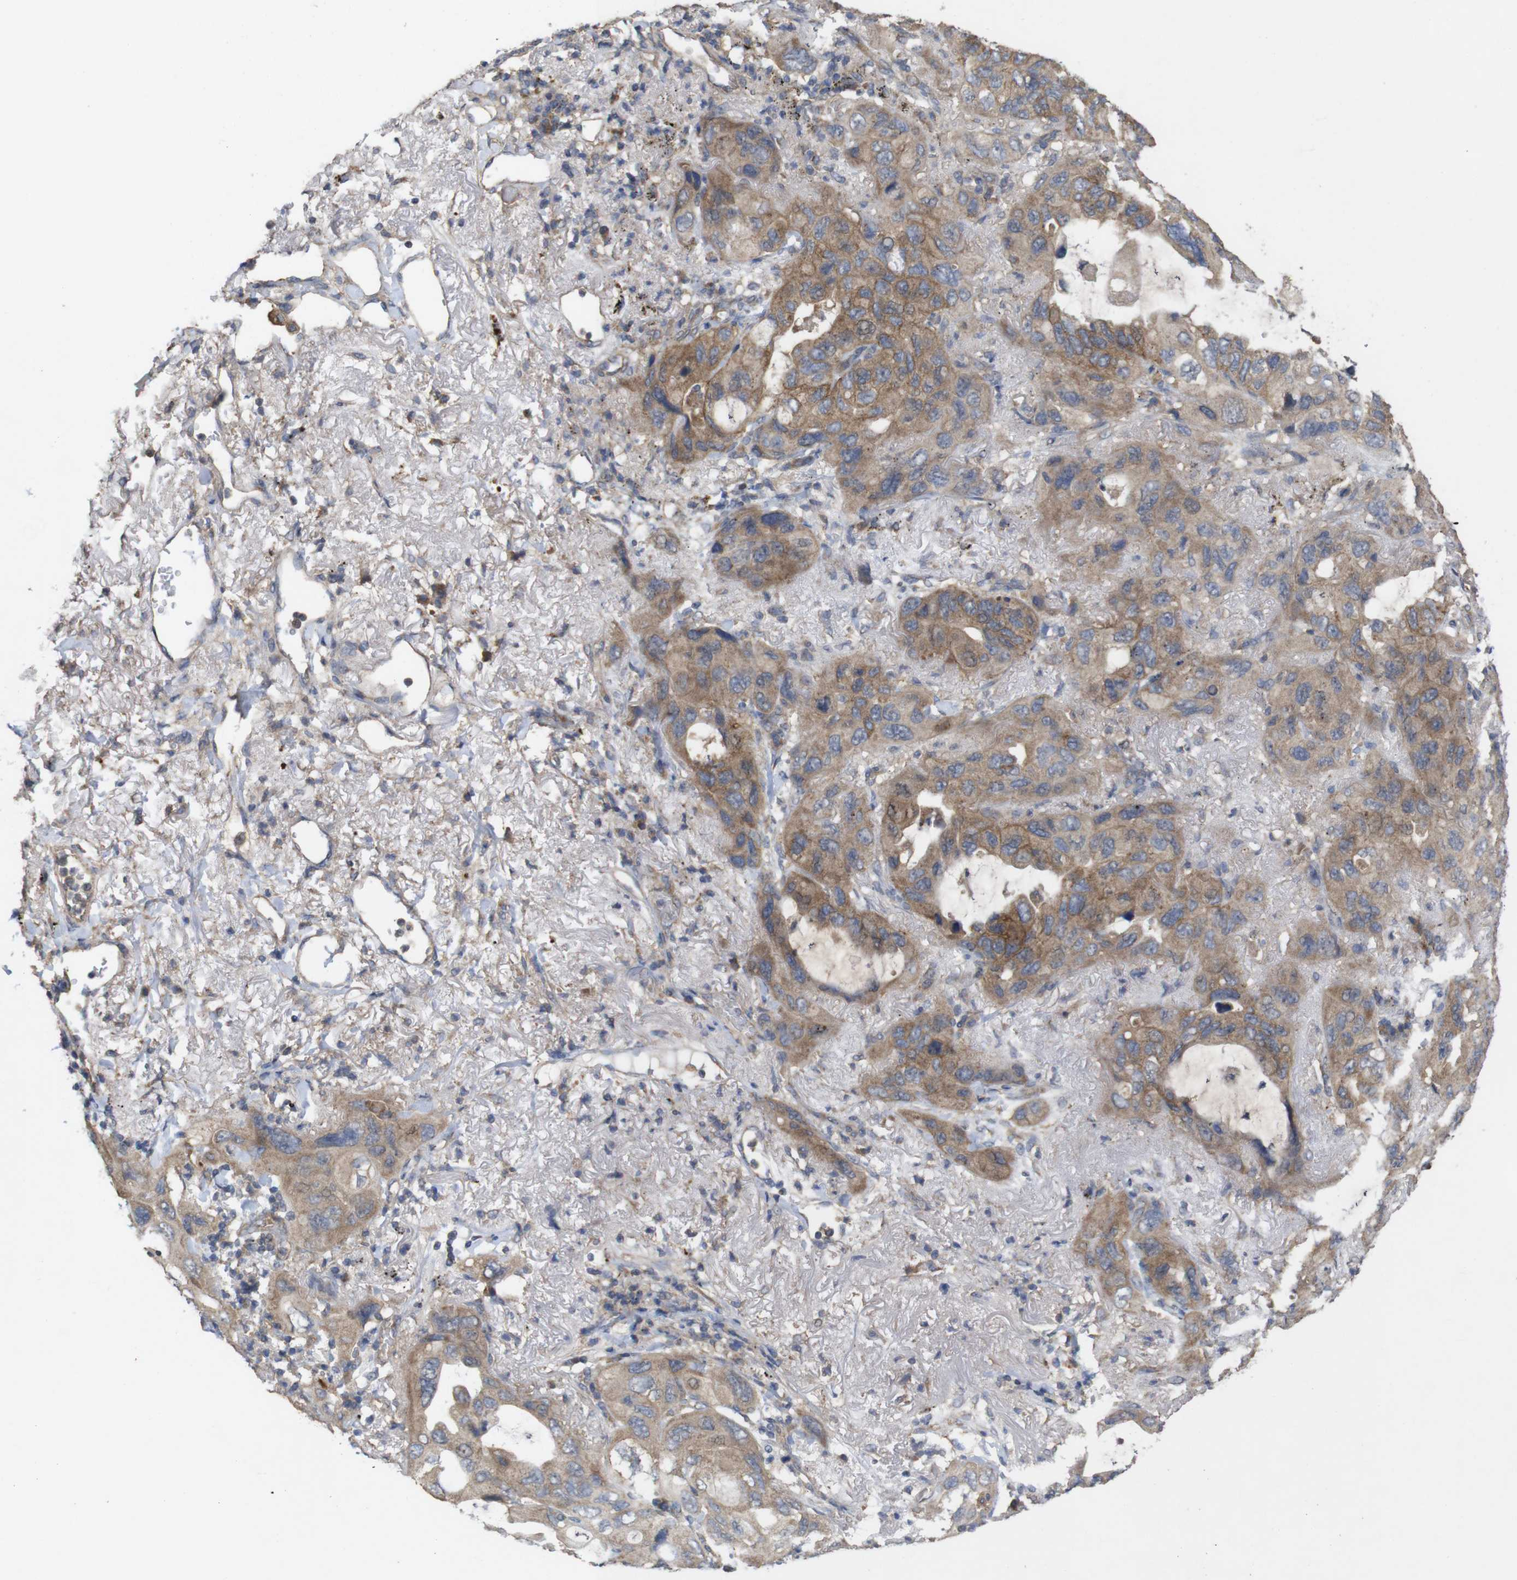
{"staining": {"intensity": "moderate", "quantity": "25%-75%", "location": "cytoplasmic/membranous"}, "tissue": "lung cancer", "cell_type": "Tumor cells", "image_type": "cancer", "snomed": [{"axis": "morphology", "description": "Squamous cell carcinoma, NOS"}, {"axis": "topography", "description": "Lung"}], "caption": "Human lung cancer stained with a brown dye shows moderate cytoplasmic/membranous positive staining in about 25%-75% of tumor cells.", "gene": "KCNS3", "patient": {"sex": "female", "age": 73}}